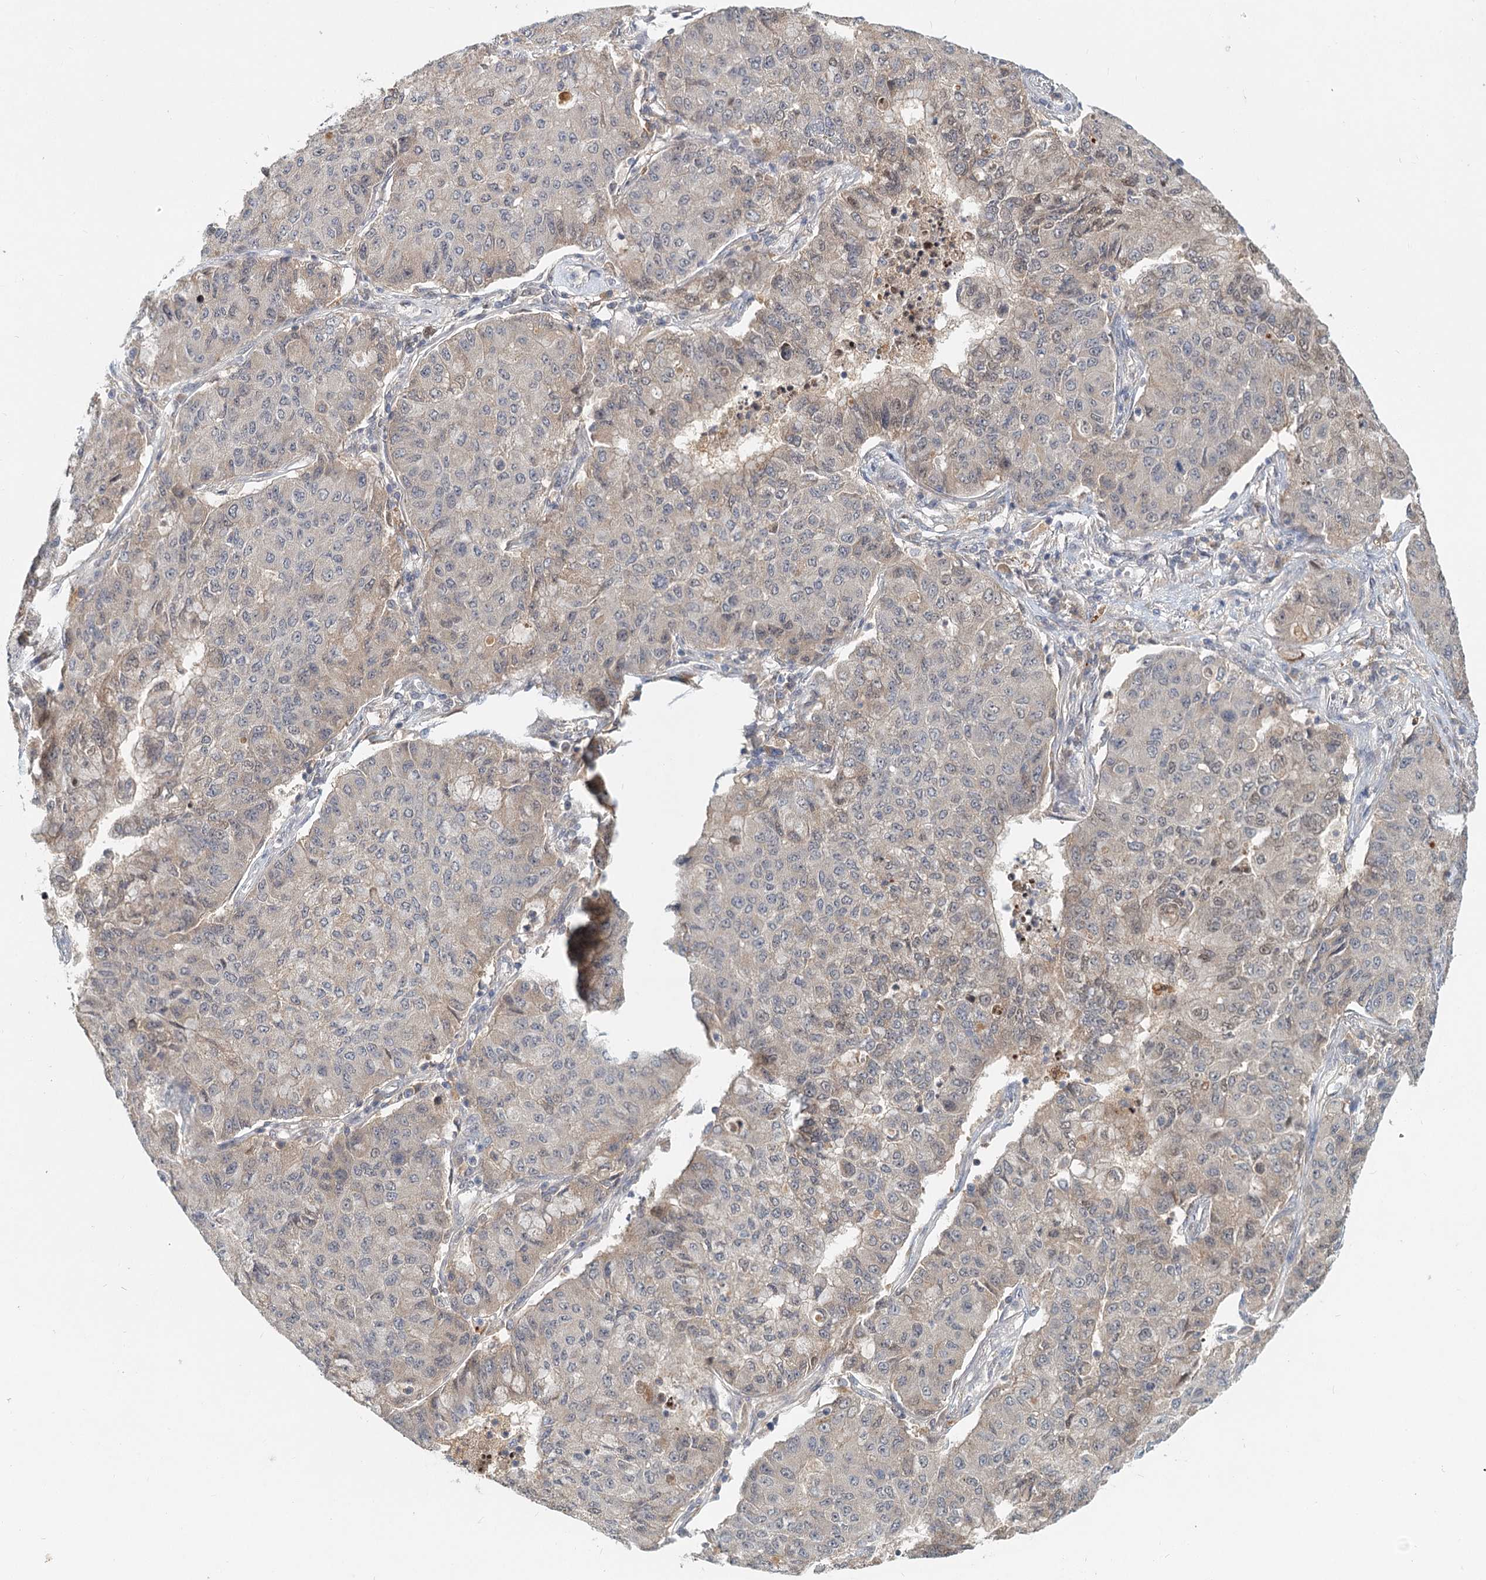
{"staining": {"intensity": "weak", "quantity": "25%-75%", "location": "cytoplasmic/membranous,nuclear"}, "tissue": "lung cancer", "cell_type": "Tumor cells", "image_type": "cancer", "snomed": [{"axis": "morphology", "description": "Squamous cell carcinoma, NOS"}, {"axis": "topography", "description": "Lung"}], "caption": "Tumor cells reveal low levels of weak cytoplasmic/membranous and nuclear staining in about 25%-75% of cells in human lung cancer.", "gene": "AP3B1", "patient": {"sex": "male", "age": 74}}